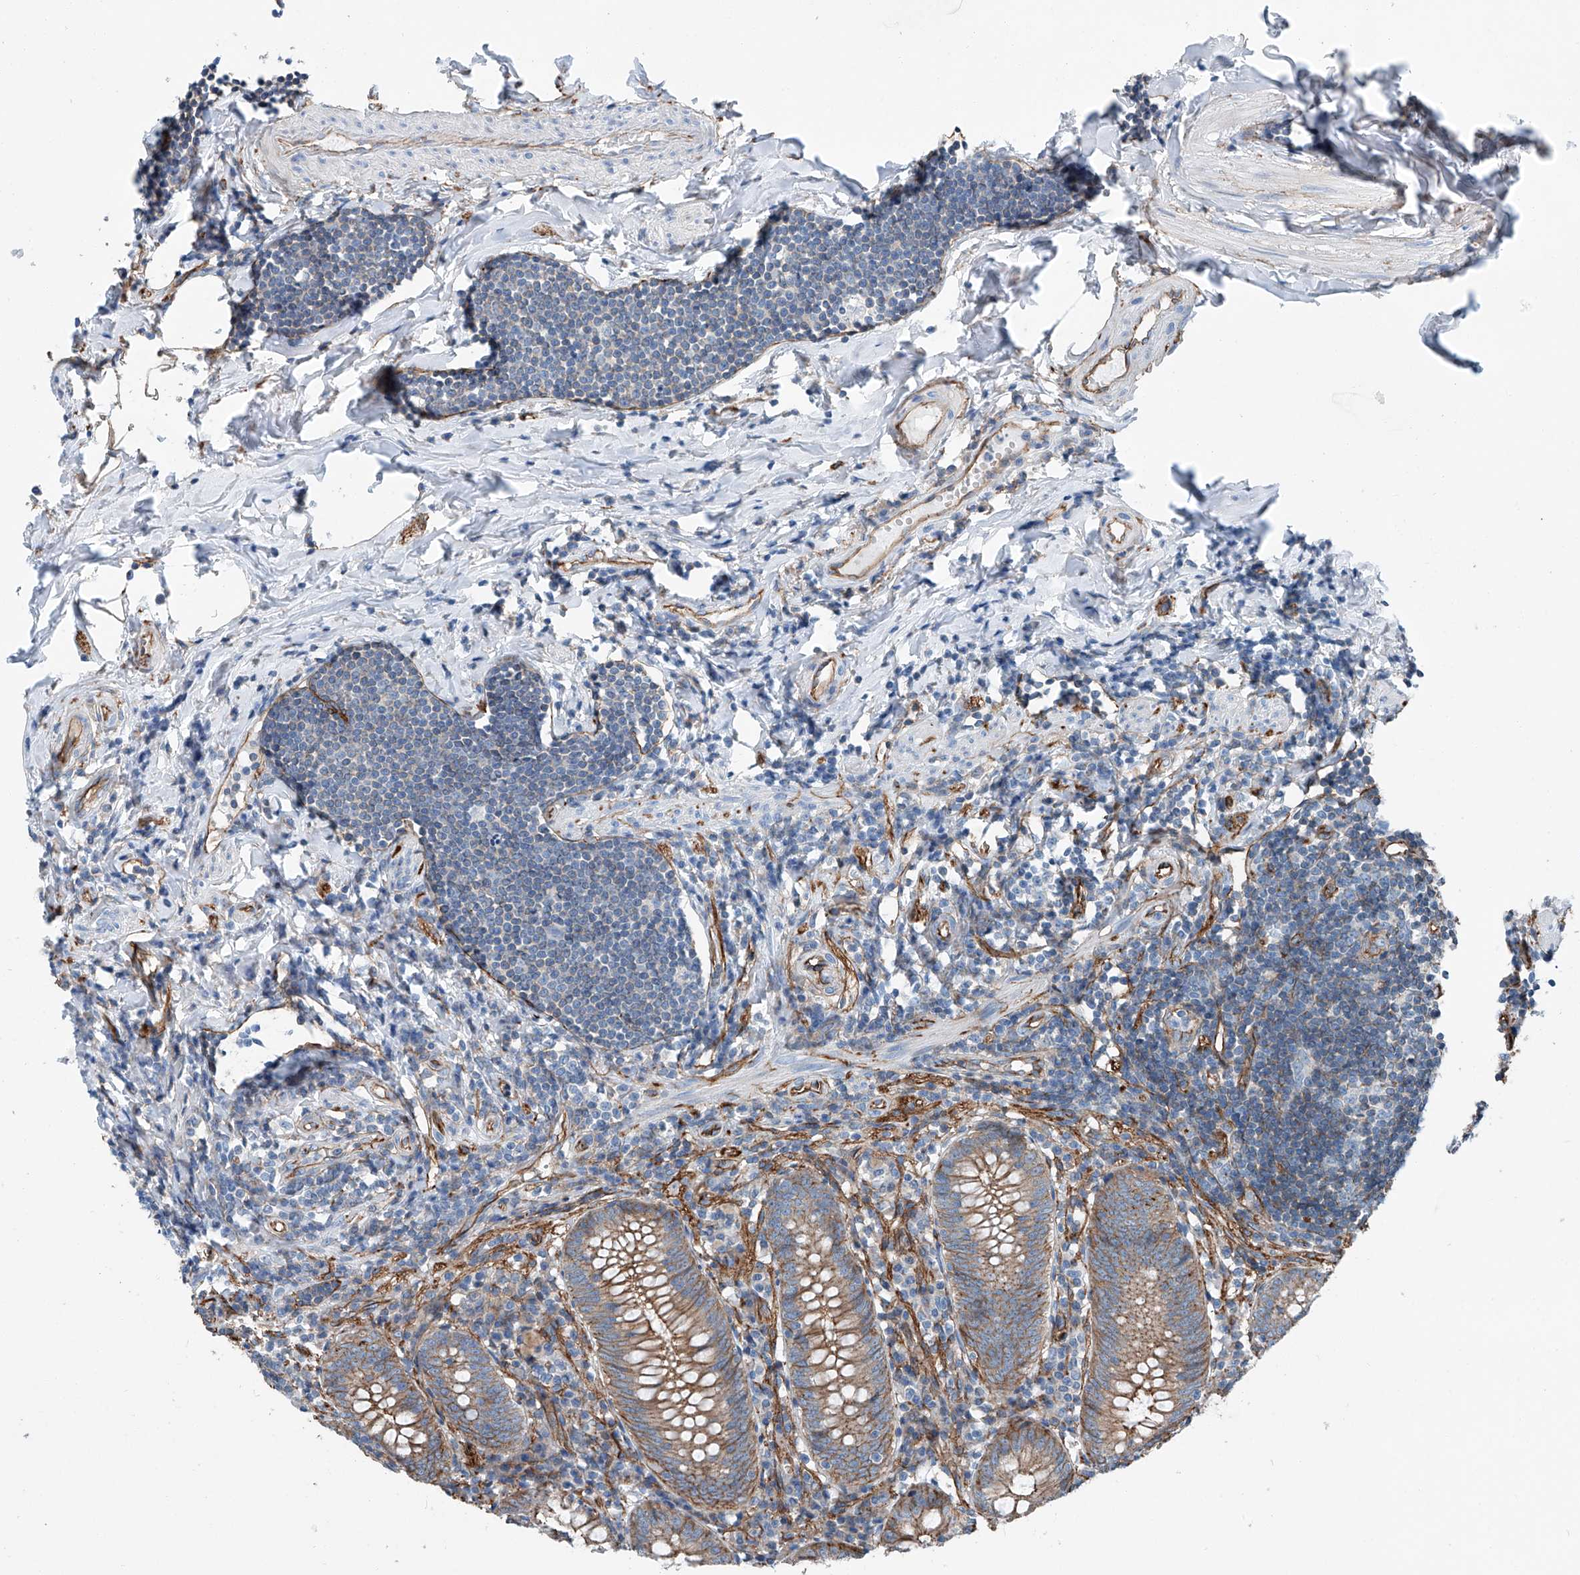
{"staining": {"intensity": "moderate", "quantity": ">75%", "location": "cytoplasmic/membranous"}, "tissue": "appendix", "cell_type": "Glandular cells", "image_type": "normal", "snomed": [{"axis": "morphology", "description": "Normal tissue, NOS"}, {"axis": "topography", "description": "Appendix"}], "caption": "Immunohistochemistry (IHC) micrograph of unremarkable appendix stained for a protein (brown), which demonstrates medium levels of moderate cytoplasmic/membranous positivity in about >75% of glandular cells.", "gene": "THEMIS2", "patient": {"sex": "female", "age": 54}}